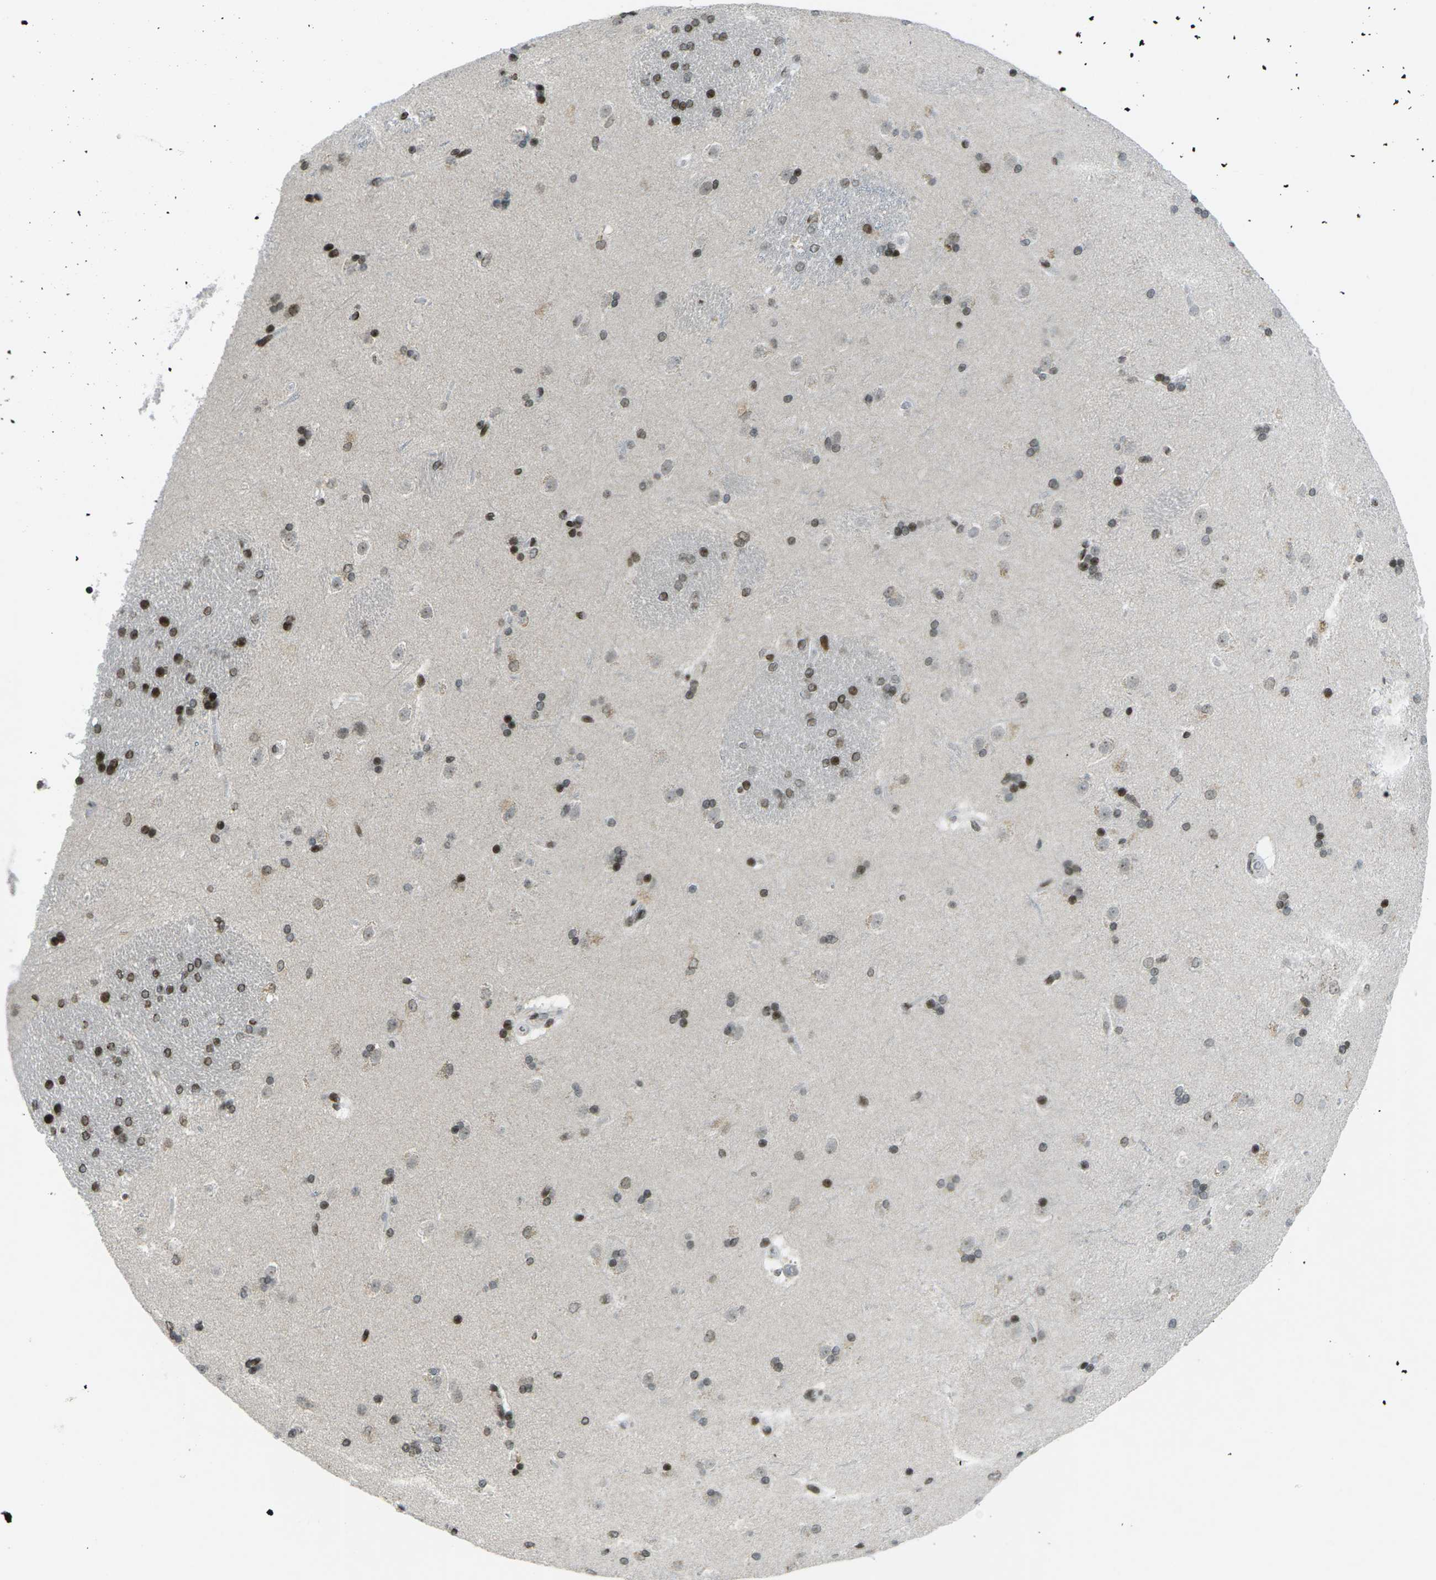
{"staining": {"intensity": "strong", "quantity": "25%-75%", "location": "nuclear"}, "tissue": "caudate", "cell_type": "Glial cells", "image_type": "normal", "snomed": [{"axis": "morphology", "description": "Normal tissue, NOS"}, {"axis": "topography", "description": "Lateral ventricle wall"}], "caption": "Protein staining of normal caudate reveals strong nuclear staining in approximately 25%-75% of glial cells. The protein of interest is shown in brown color, while the nuclei are stained blue.", "gene": "EME1", "patient": {"sex": "female", "age": 19}}